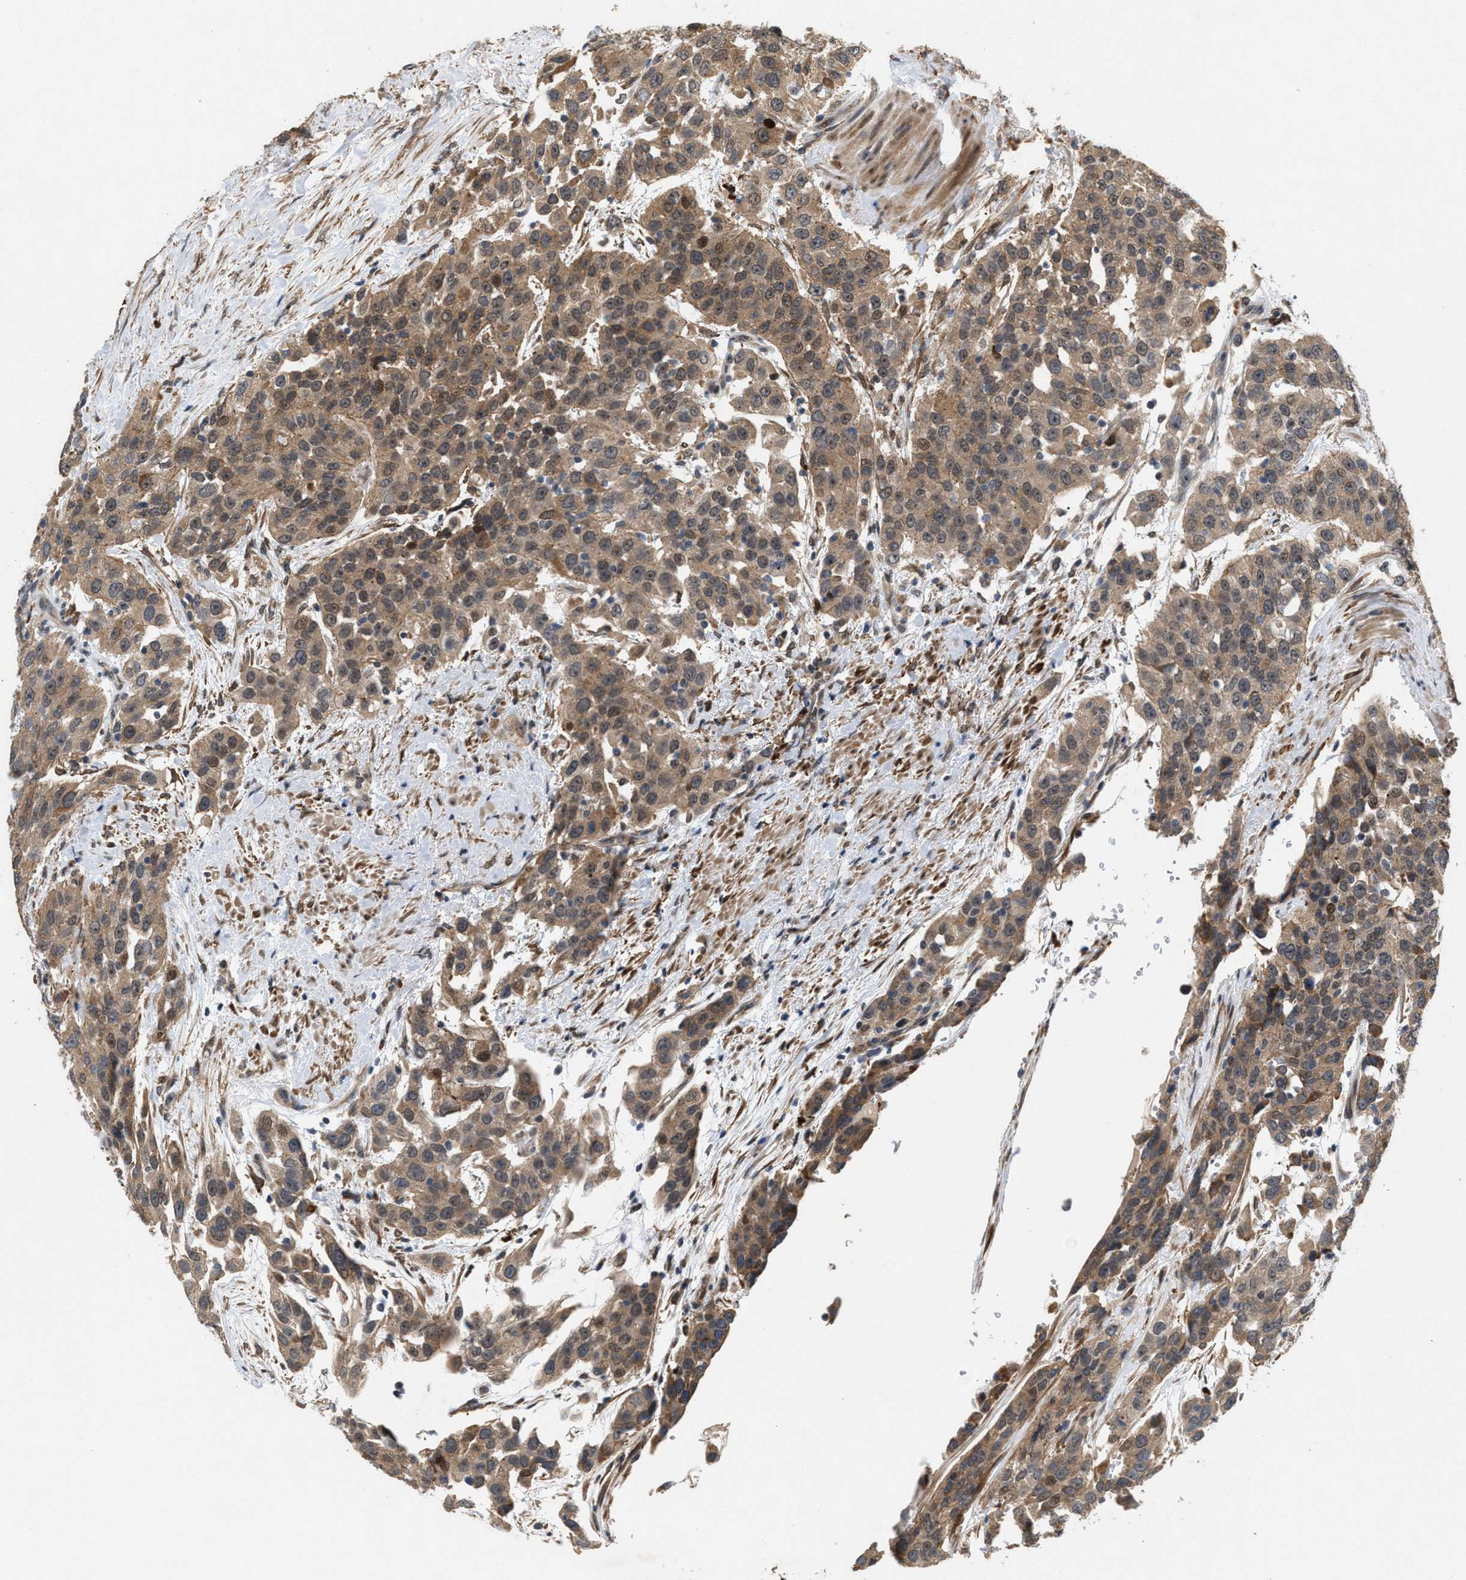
{"staining": {"intensity": "moderate", "quantity": ">75%", "location": "cytoplasmic/membranous"}, "tissue": "urothelial cancer", "cell_type": "Tumor cells", "image_type": "cancer", "snomed": [{"axis": "morphology", "description": "Urothelial carcinoma, High grade"}, {"axis": "topography", "description": "Urinary bladder"}], "caption": "Immunohistochemical staining of human urothelial carcinoma (high-grade) displays medium levels of moderate cytoplasmic/membranous protein expression in approximately >75% of tumor cells.", "gene": "MFSD6", "patient": {"sex": "female", "age": 80}}